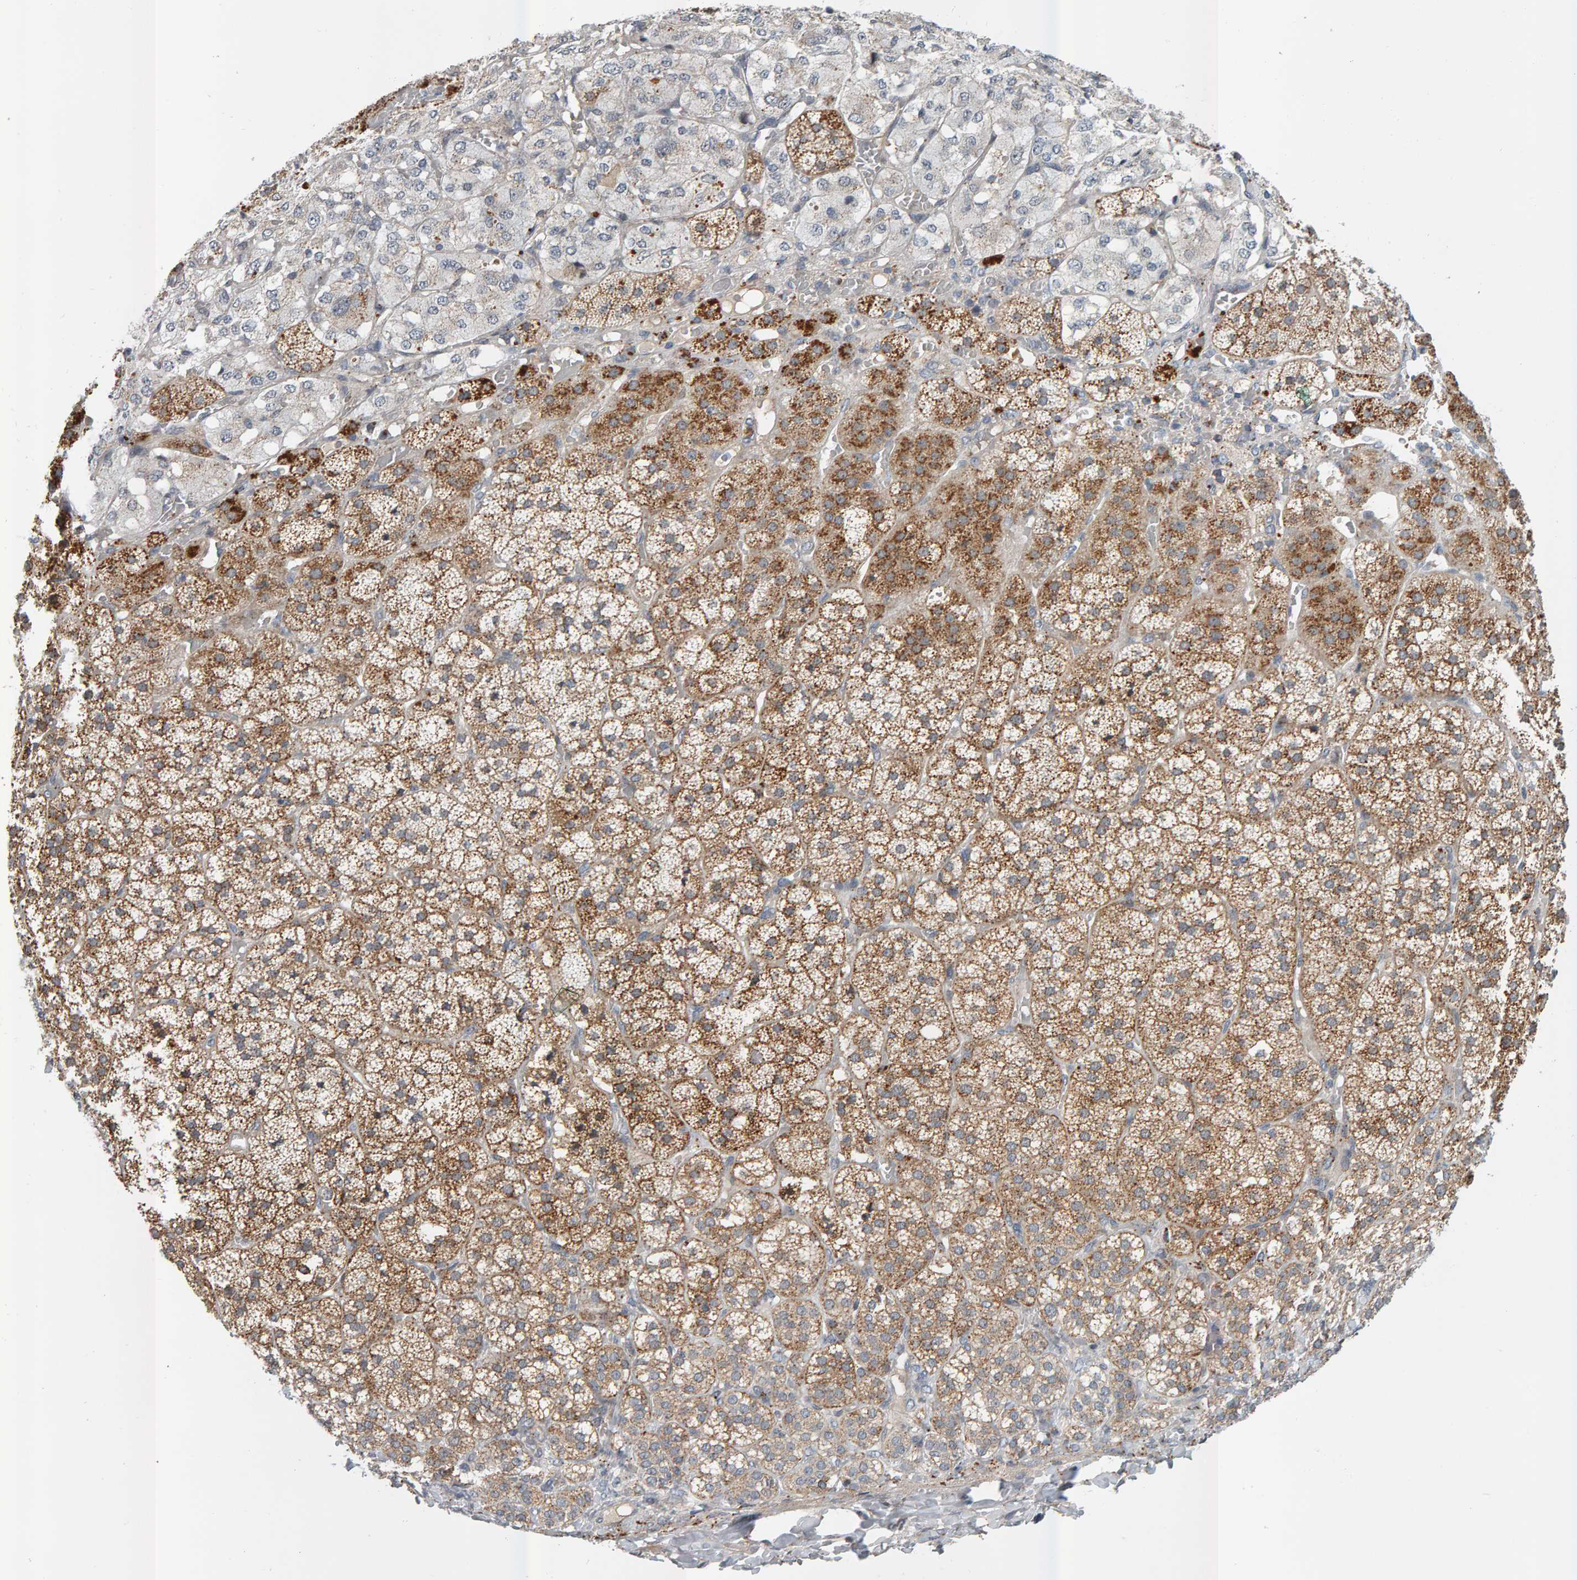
{"staining": {"intensity": "strong", "quantity": ">75%", "location": "cytoplasmic/membranous"}, "tissue": "adrenal gland", "cell_type": "Glandular cells", "image_type": "normal", "snomed": [{"axis": "morphology", "description": "Normal tissue, NOS"}, {"axis": "topography", "description": "Adrenal gland"}], "caption": "Immunohistochemistry micrograph of unremarkable adrenal gland: human adrenal gland stained using IHC exhibits high levels of strong protein expression localized specifically in the cytoplasmic/membranous of glandular cells, appearing as a cytoplasmic/membranous brown color.", "gene": "ZNF160", "patient": {"sex": "female", "age": 44}}